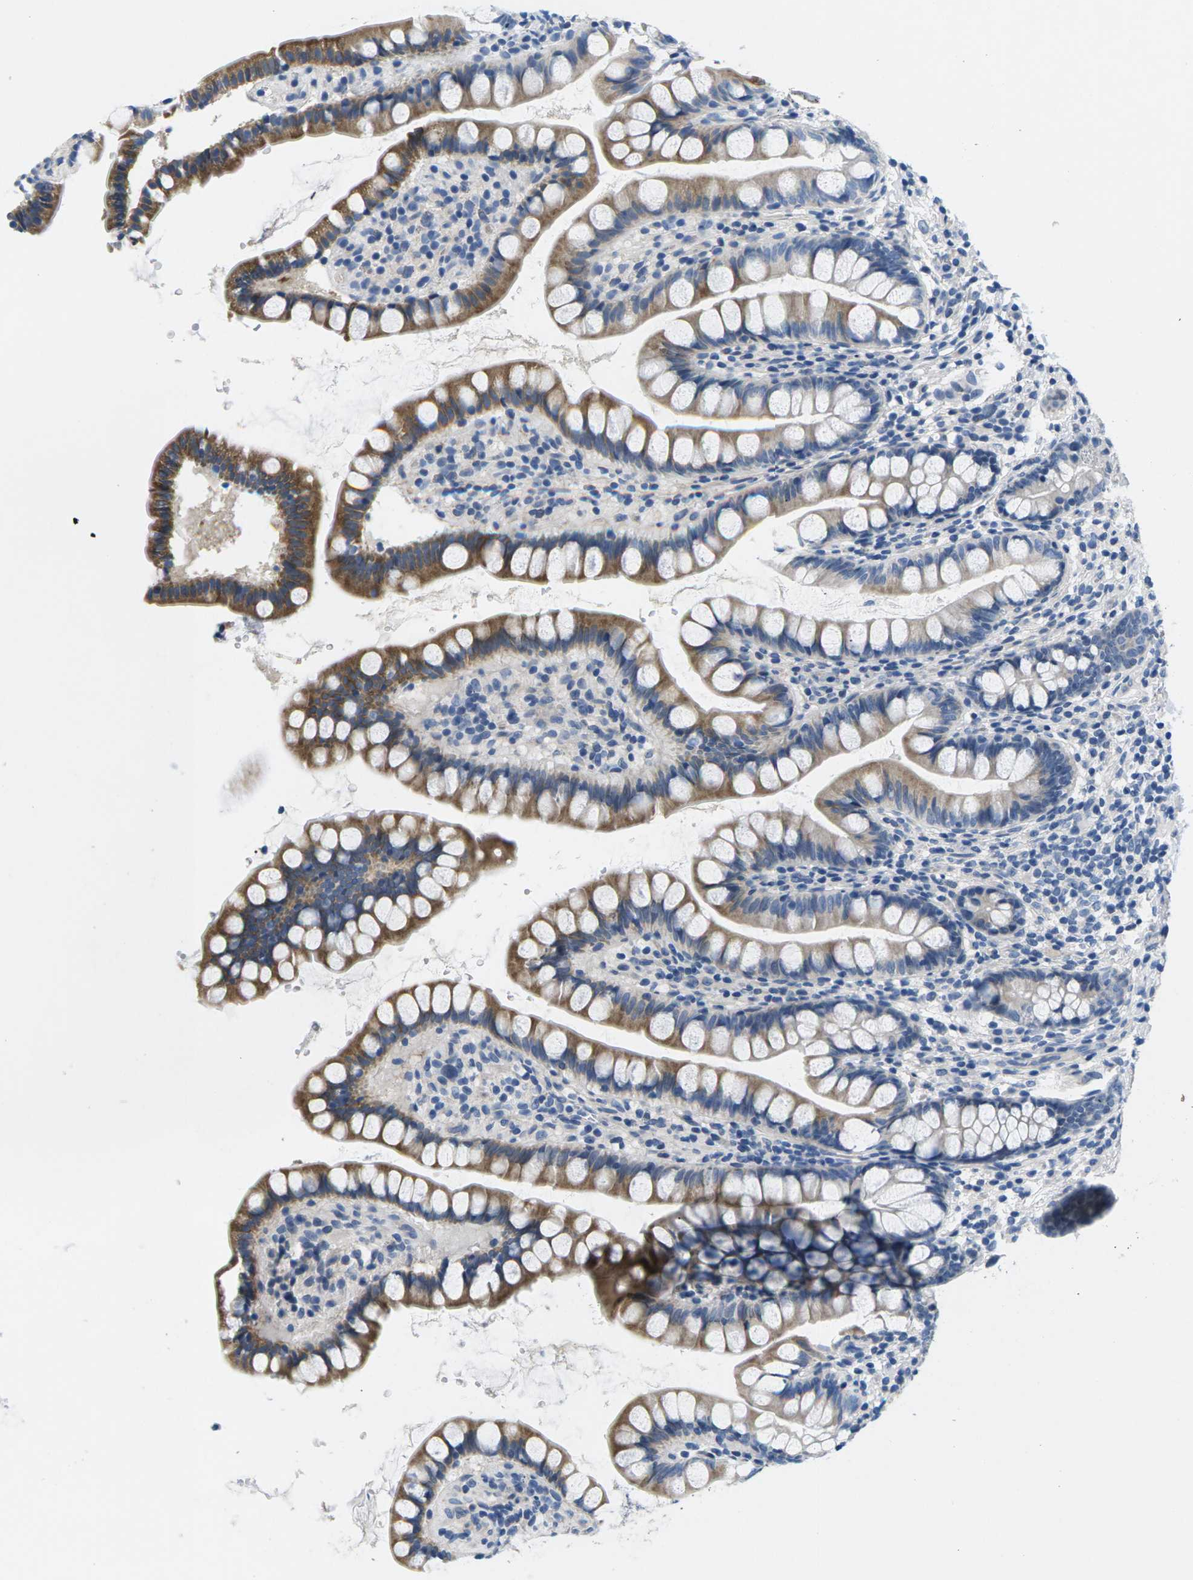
{"staining": {"intensity": "moderate", "quantity": "25%-75%", "location": "cytoplasmic/membranous"}, "tissue": "small intestine", "cell_type": "Glandular cells", "image_type": "normal", "snomed": [{"axis": "morphology", "description": "Normal tissue, NOS"}, {"axis": "topography", "description": "Small intestine"}], "caption": "This image shows normal small intestine stained with immunohistochemistry (IHC) to label a protein in brown. The cytoplasmic/membranous of glandular cells show moderate positivity for the protein. Nuclei are counter-stained blue.", "gene": "TSPAN2", "patient": {"sex": "female", "age": 84}}